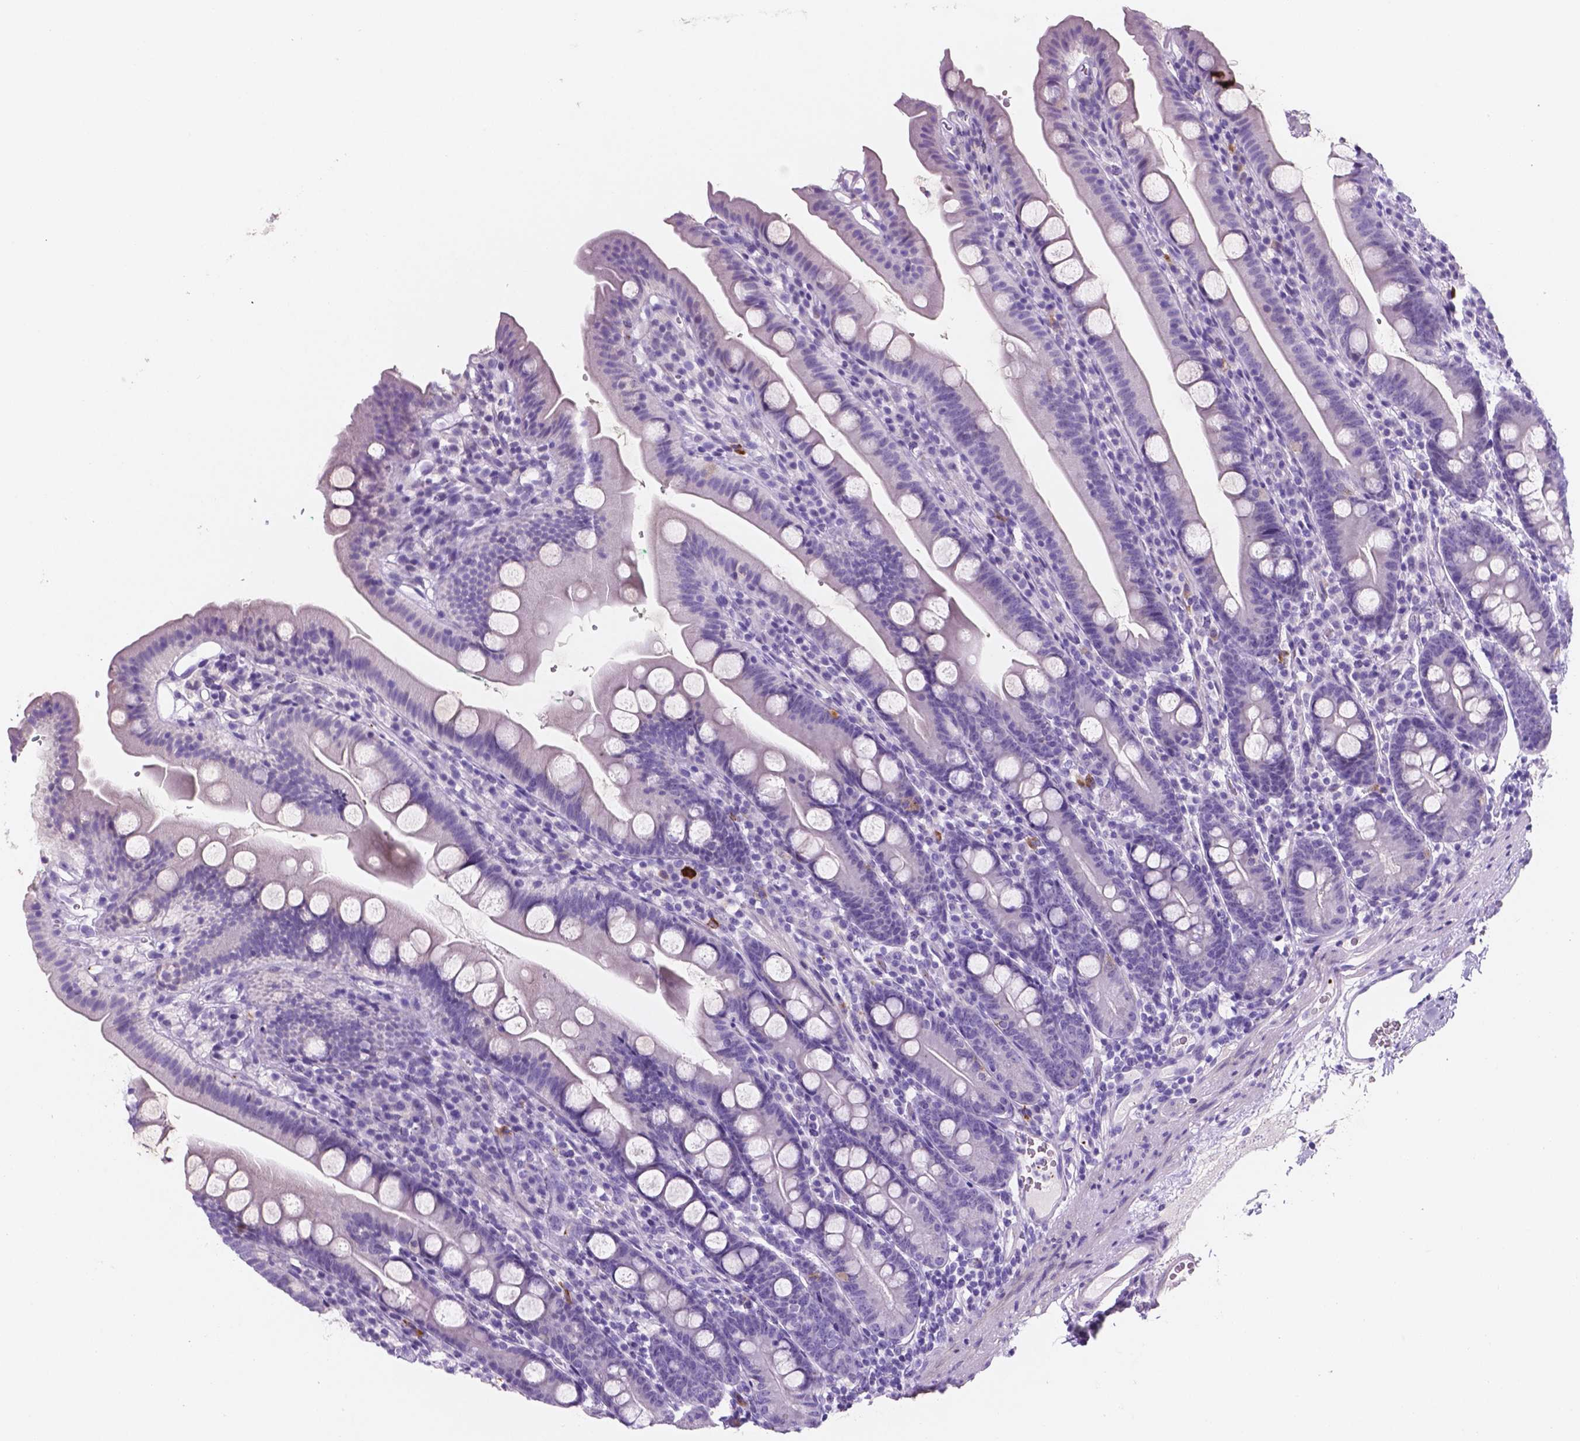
{"staining": {"intensity": "negative", "quantity": "none", "location": "none"}, "tissue": "duodenum", "cell_type": "Glandular cells", "image_type": "normal", "snomed": [{"axis": "morphology", "description": "Normal tissue, NOS"}, {"axis": "topography", "description": "Duodenum"}], "caption": "Immunohistochemical staining of benign human duodenum shows no significant positivity in glandular cells.", "gene": "EBLN2", "patient": {"sex": "female", "age": 67}}